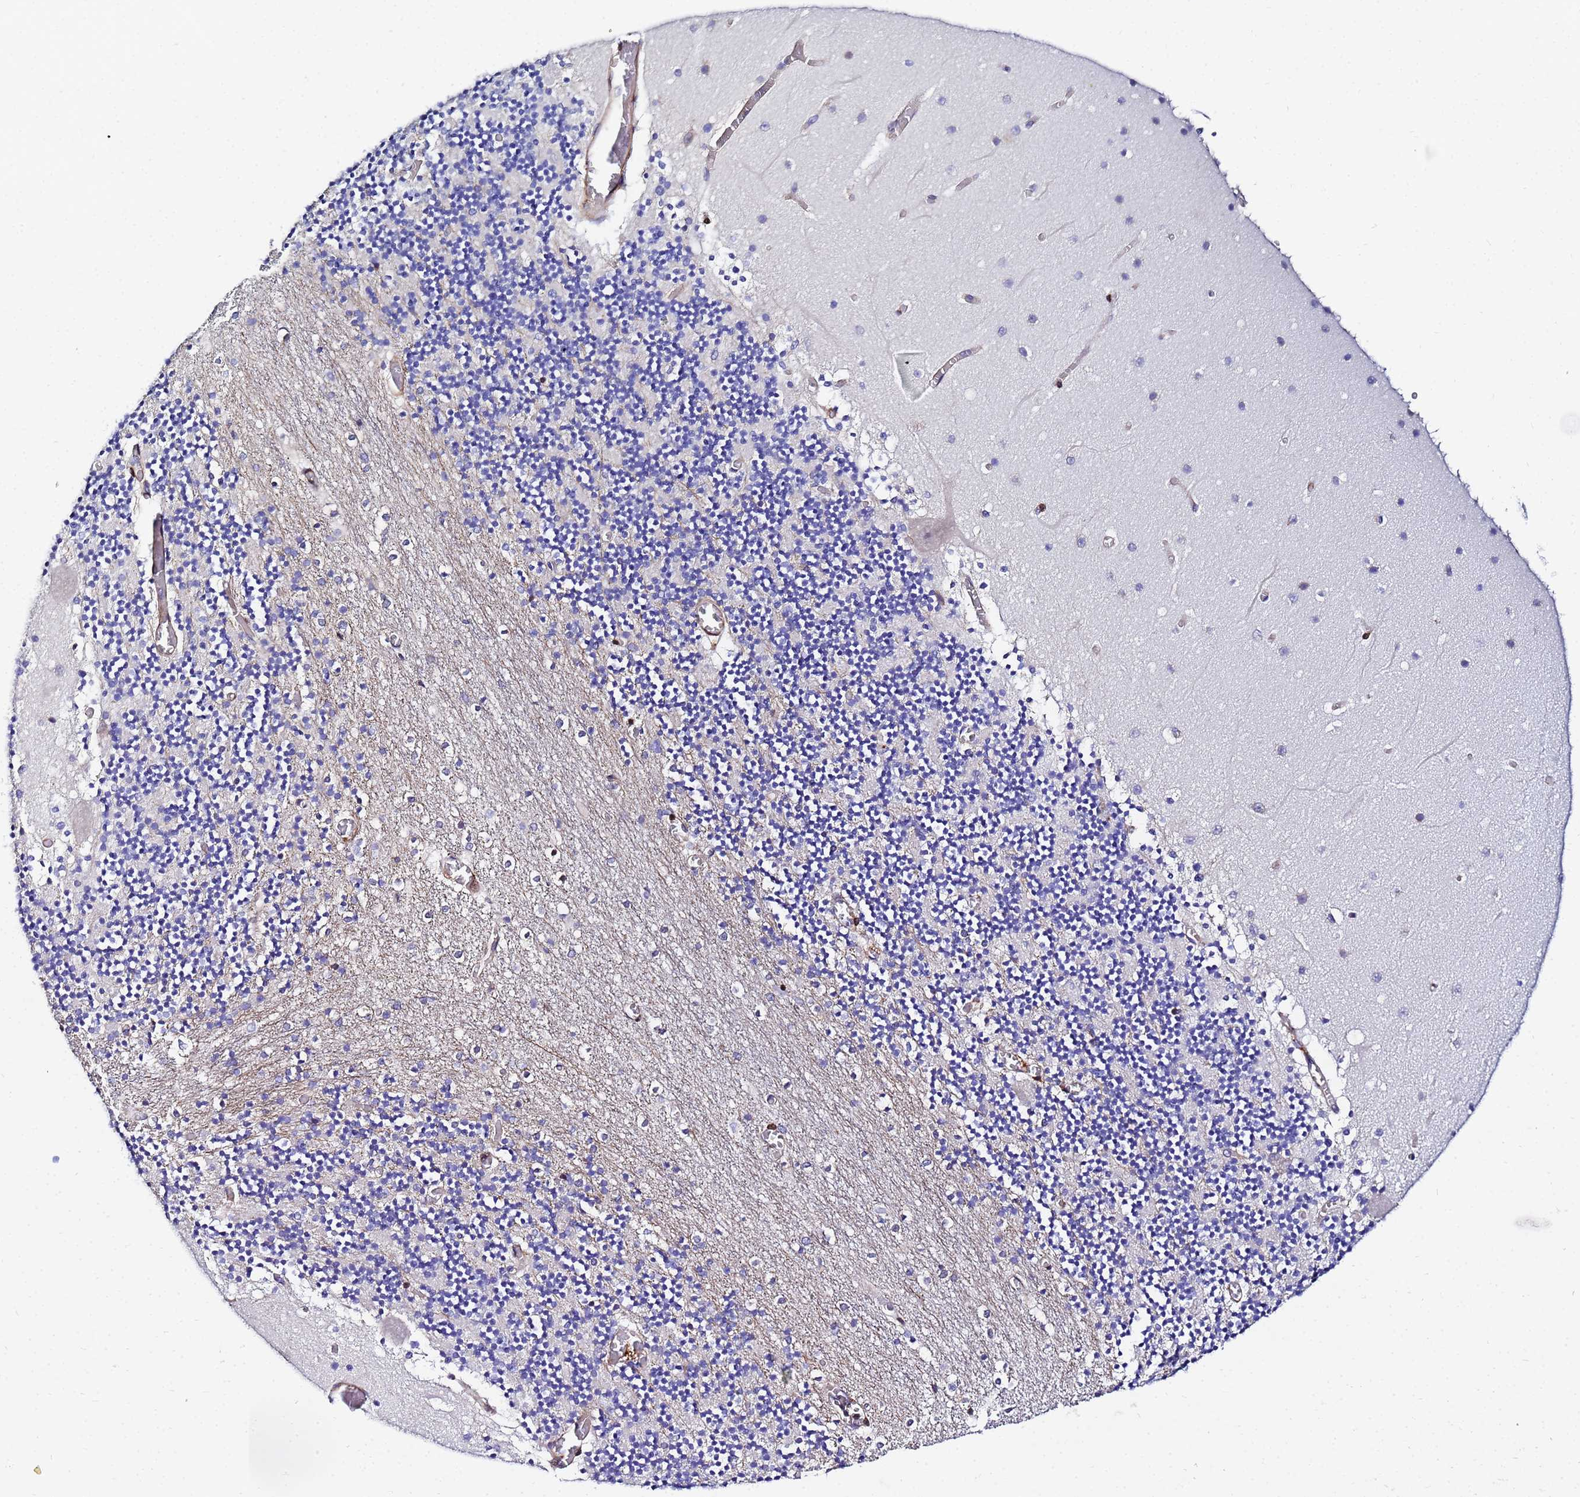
{"staining": {"intensity": "negative", "quantity": "none", "location": "none"}, "tissue": "cerebellum", "cell_type": "Cells in granular layer", "image_type": "normal", "snomed": [{"axis": "morphology", "description": "Normal tissue, NOS"}, {"axis": "topography", "description": "Cerebellum"}], "caption": "This is an immunohistochemistry (IHC) image of normal cerebellum. There is no expression in cells in granular layer.", "gene": "POM121C", "patient": {"sex": "female", "age": 28}}